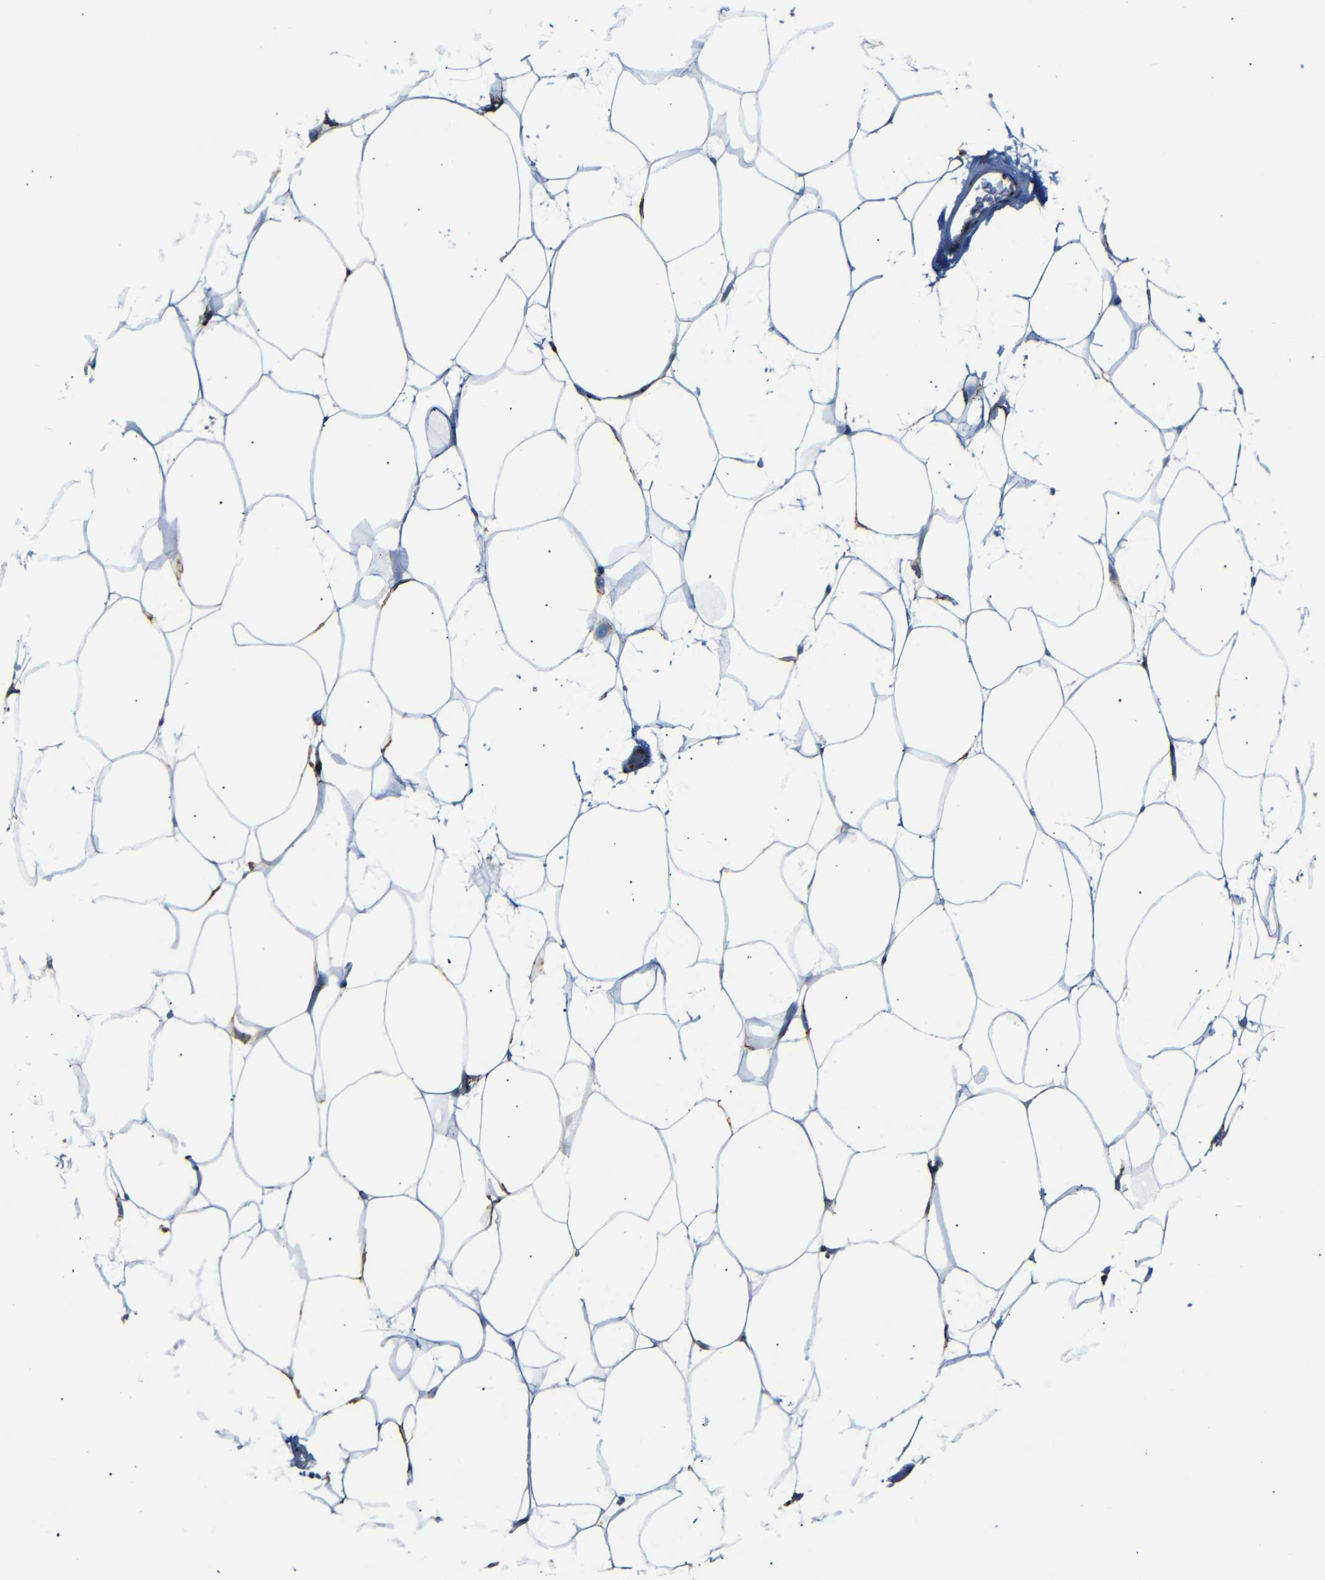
{"staining": {"intensity": "moderate", "quantity": "25%-75%", "location": "cytoplasmic/membranous"}, "tissue": "adipose tissue", "cell_type": "Adipocytes", "image_type": "normal", "snomed": [{"axis": "morphology", "description": "Normal tissue, NOS"}, {"axis": "topography", "description": "Breast"}, {"axis": "topography", "description": "Adipose tissue"}], "caption": "Immunohistochemistry of unremarkable human adipose tissue reveals medium levels of moderate cytoplasmic/membranous expression in about 25%-75% of adipocytes. (DAB IHC with brightfield microscopy, high magnification).", "gene": "TGOLN2", "patient": {"sex": "female", "age": 25}}